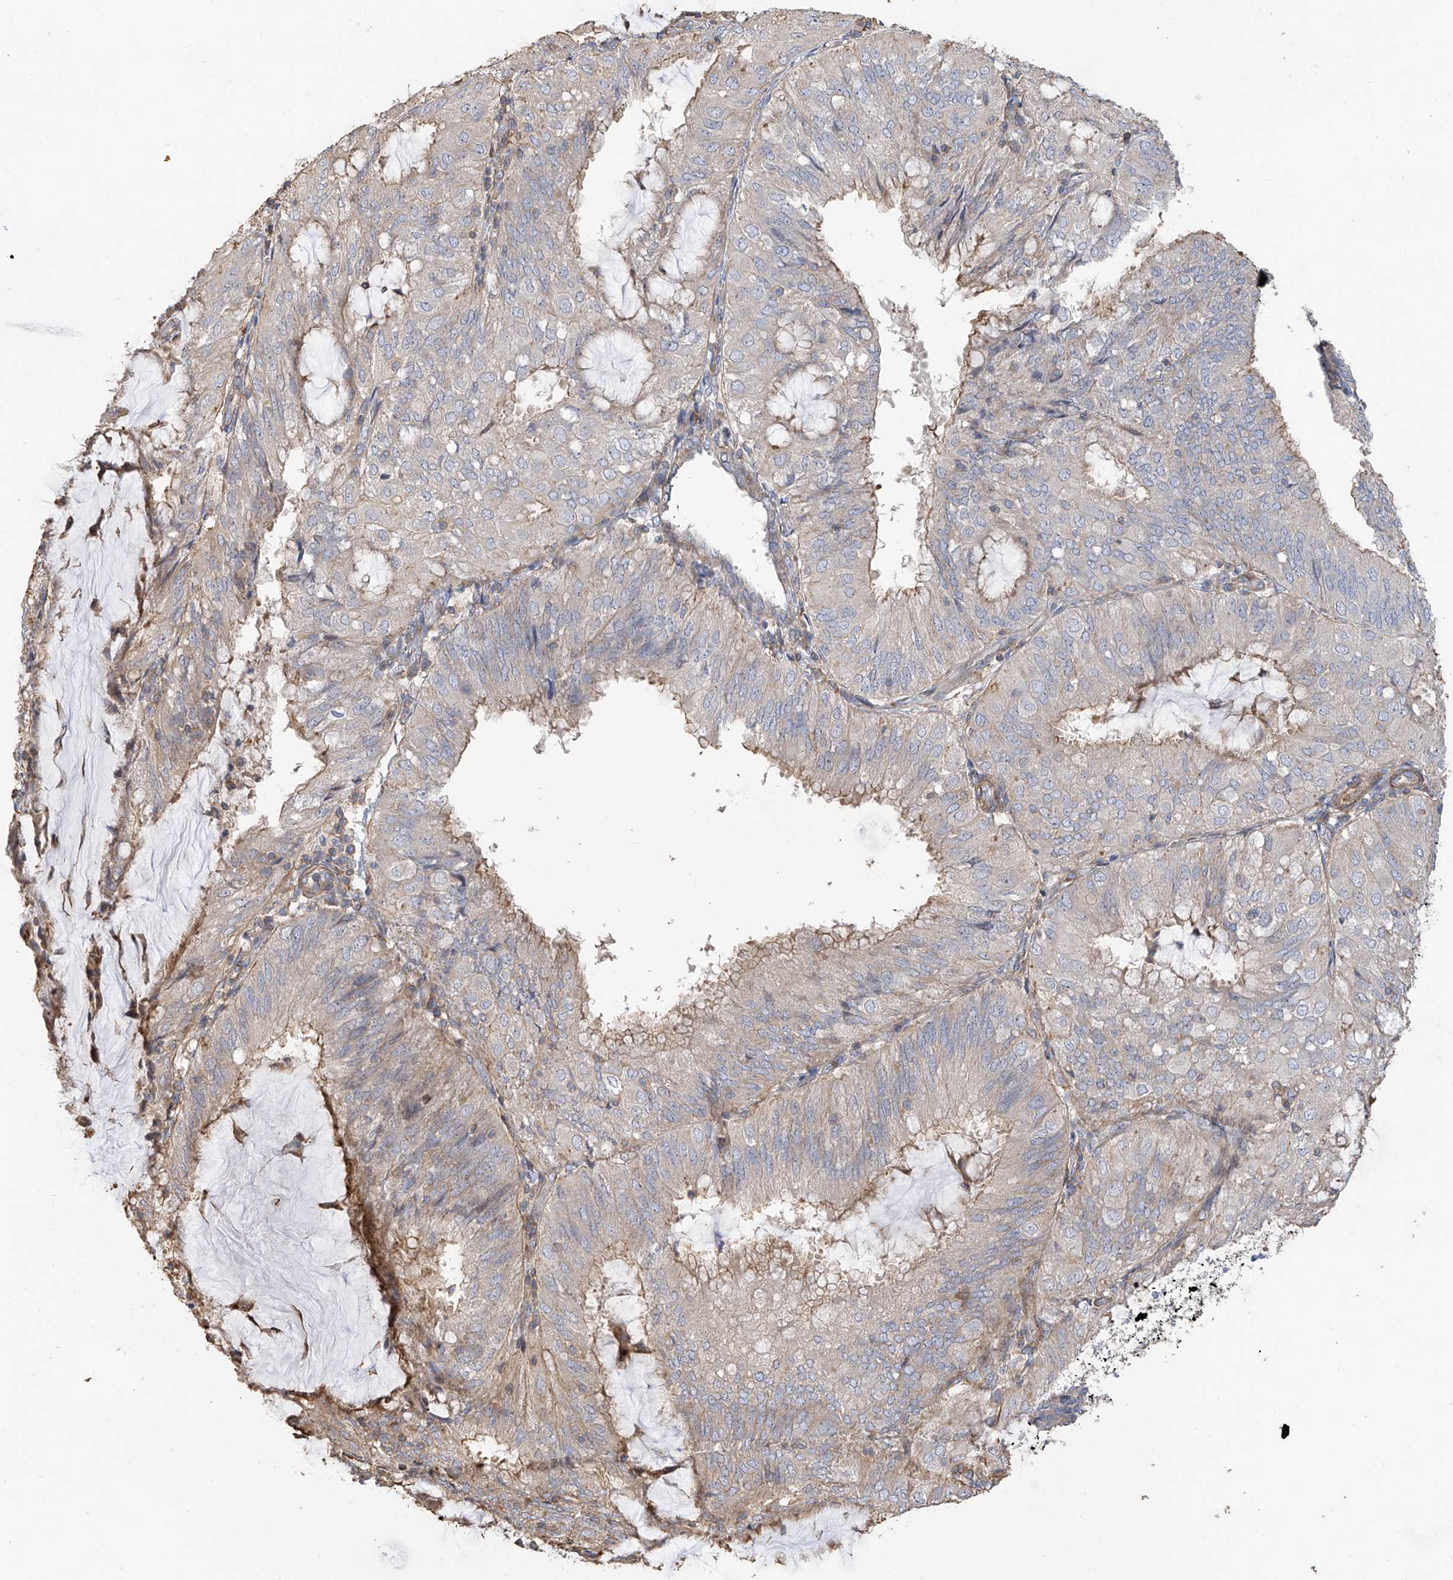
{"staining": {"intensity": "weak", "quantity": "<25%", "location": "cytoplasmic/membranous"}, "tissue": "endometrial cancer", "cell_type": "Tumor cells", "image_type": "cancer", "snomed": [{"axis": "morphology", "description": "Adenocarcinoma, NOS"}, {"axis": "topography", "description": "Endometrium"}], "caption": "Immunohistochemistry of human endometrial cancer (adenocarcinoma) demonstrates no positivity in tumor cells.", "gene": "SLC43A3", "patient": {"sex": "female", "age": 81}}